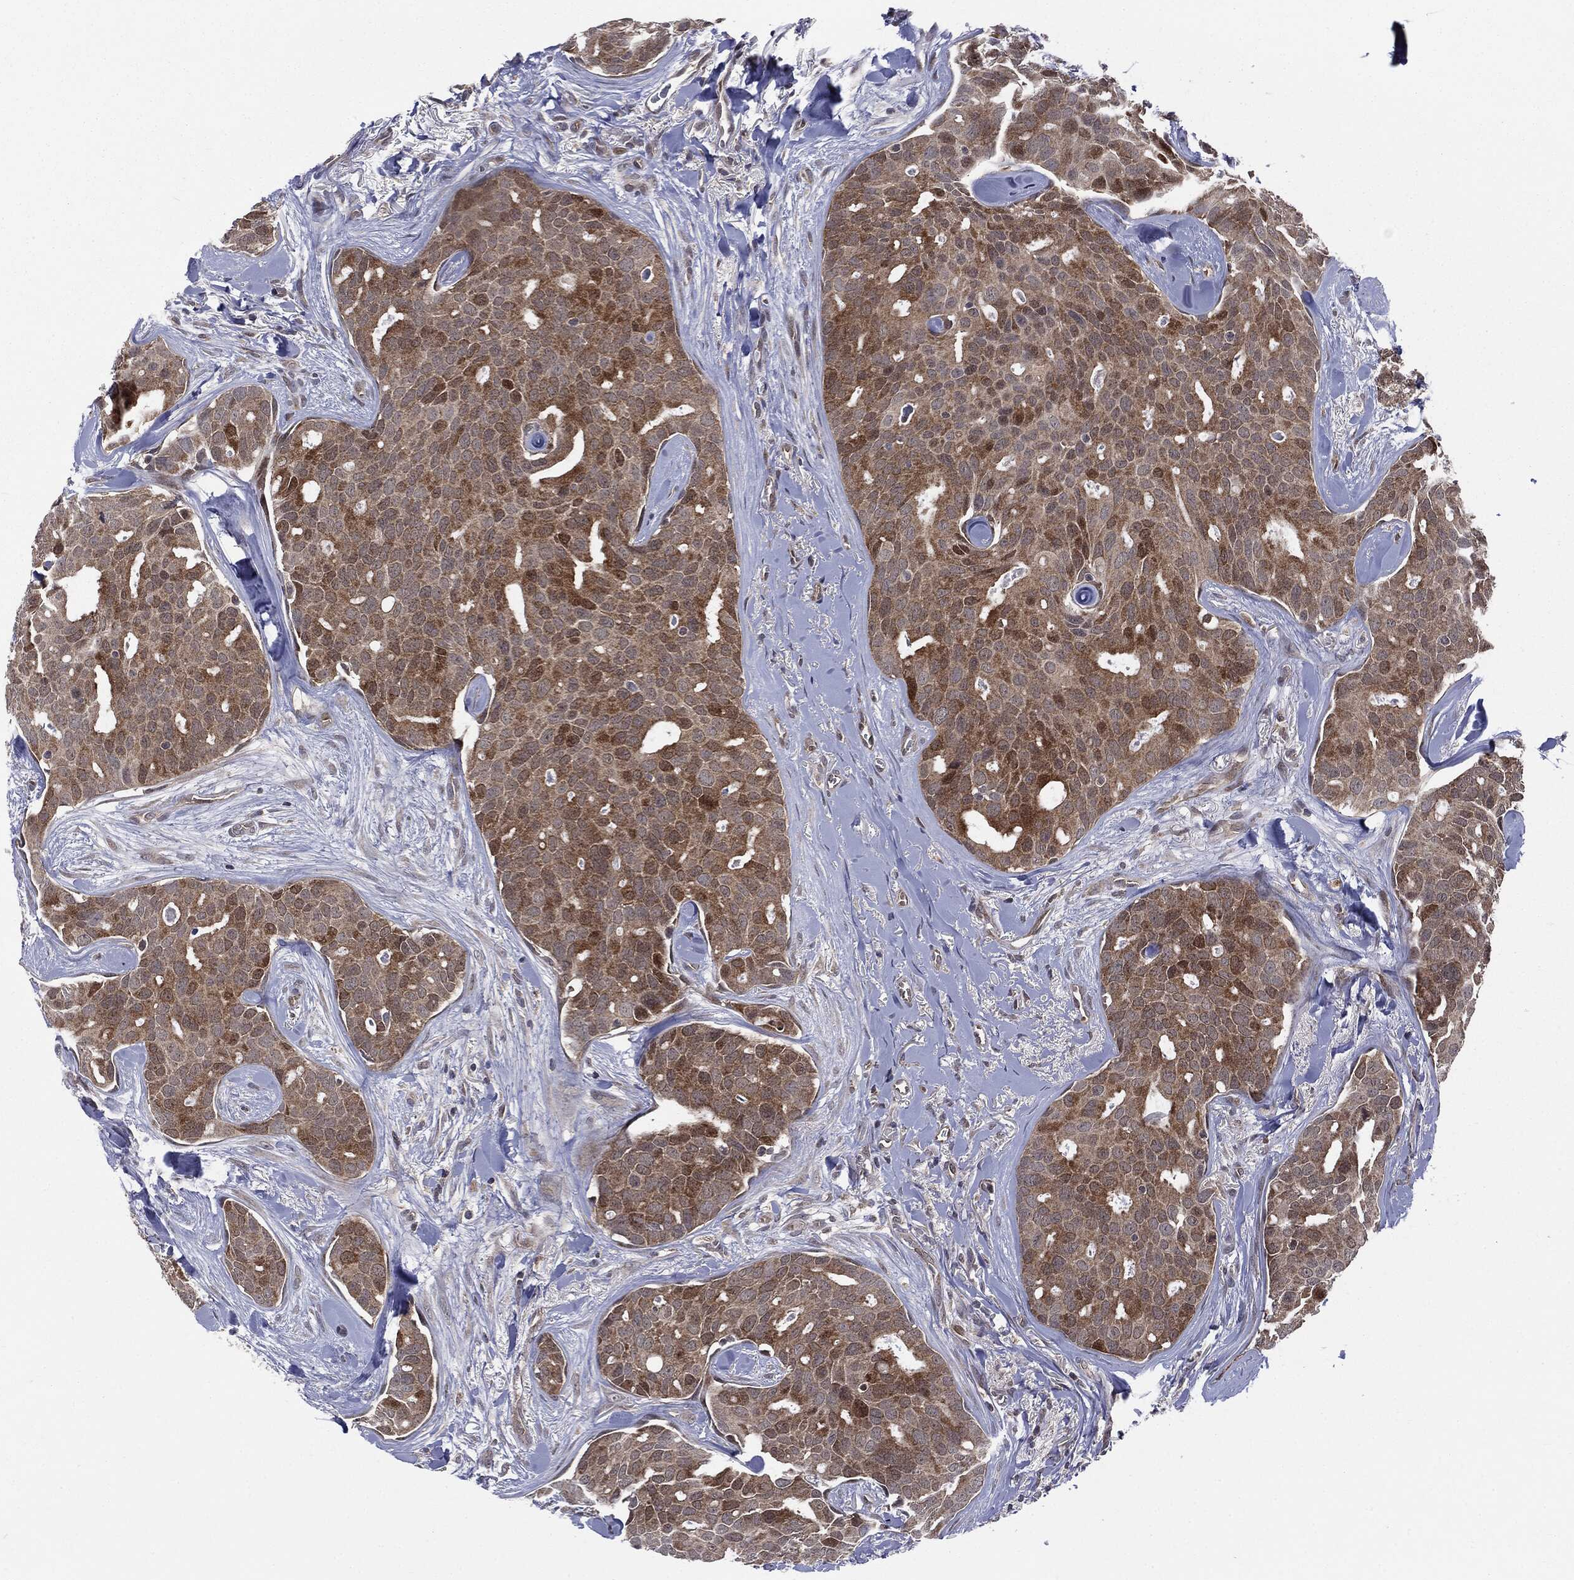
{"staining": {"intensity": "moderate", "quantity": "25%-75%", "location": "cytoplasmic/membranous"}, "tissue": "breast cancer", "cell_type": "Tumor cells", "image_type": "cancer", "snomed": [{"axis": "morphology", "description": "Duct carcinoma"}, {"axis": "topography", "description": "Breast"}], "caption": "Human breast cancer (infiltrating ductal carcinoma) stained with a protein marker shows moderate staining in tumor cells.", "gene": "PTPA", "patient": {"sex": "female", "age": 54}}